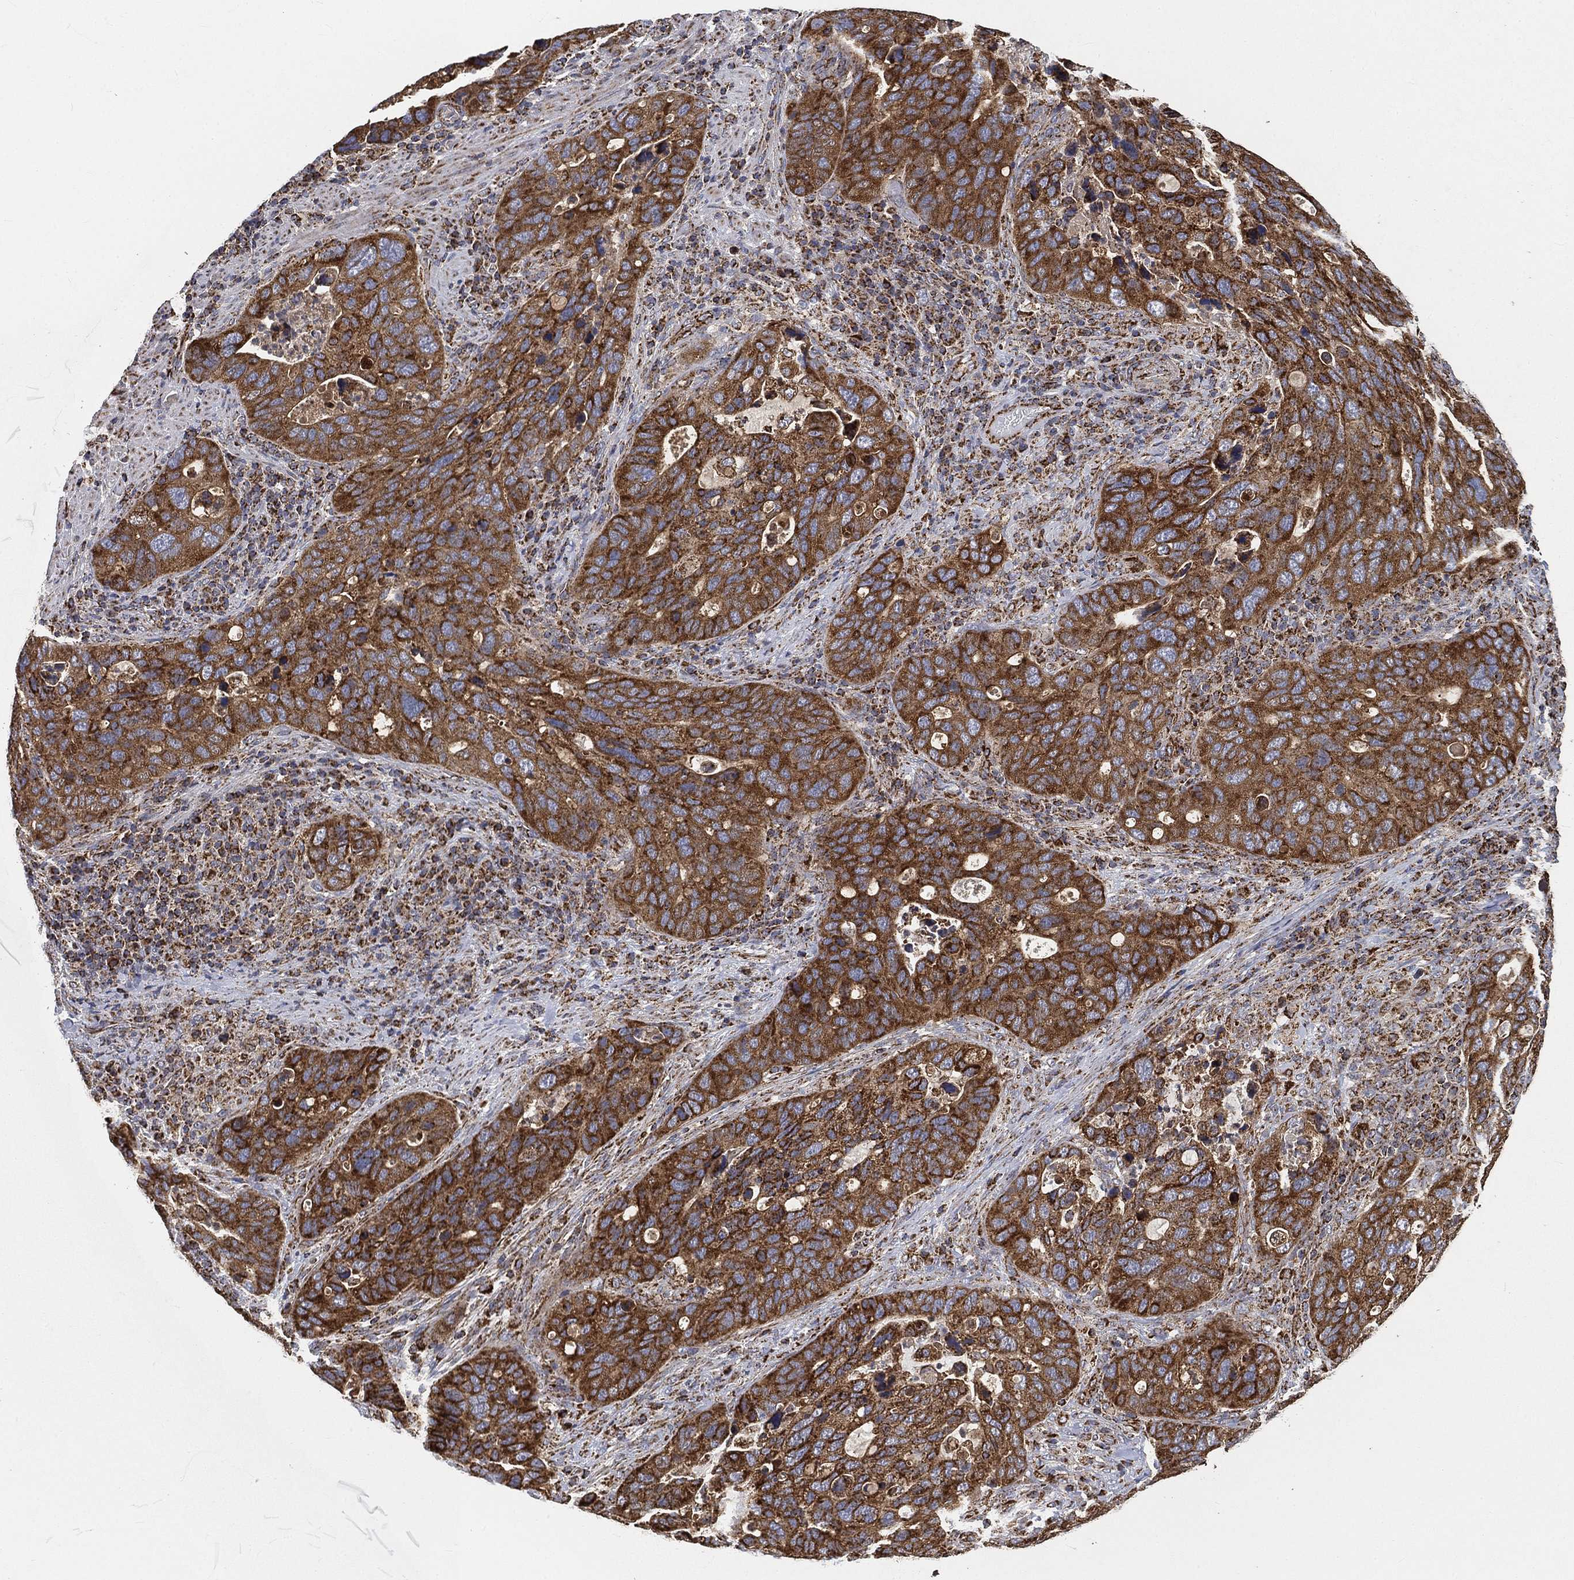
{"staining": {"intensity": "strong", "quantity": ">75%", "location": "cytoplasmic/membranous"}, "tissue": "stomach cancer", "cell_type": "Tumor cells", "image_type": "cancer", "snomed": [{"axis": "morphology", "description": "Adenocarcinoma, NOS"}, {"axis": "topography", "description": "Stomach"}], "caption": "About >75% of tumor cells in human stomach cancer demonstrate strong cytoplasmic/membranous protein staining as visualized by brown immunohistochemical staining.", "gene": "SLC38A7", "patient": {"sex": "male", "age": 54}}